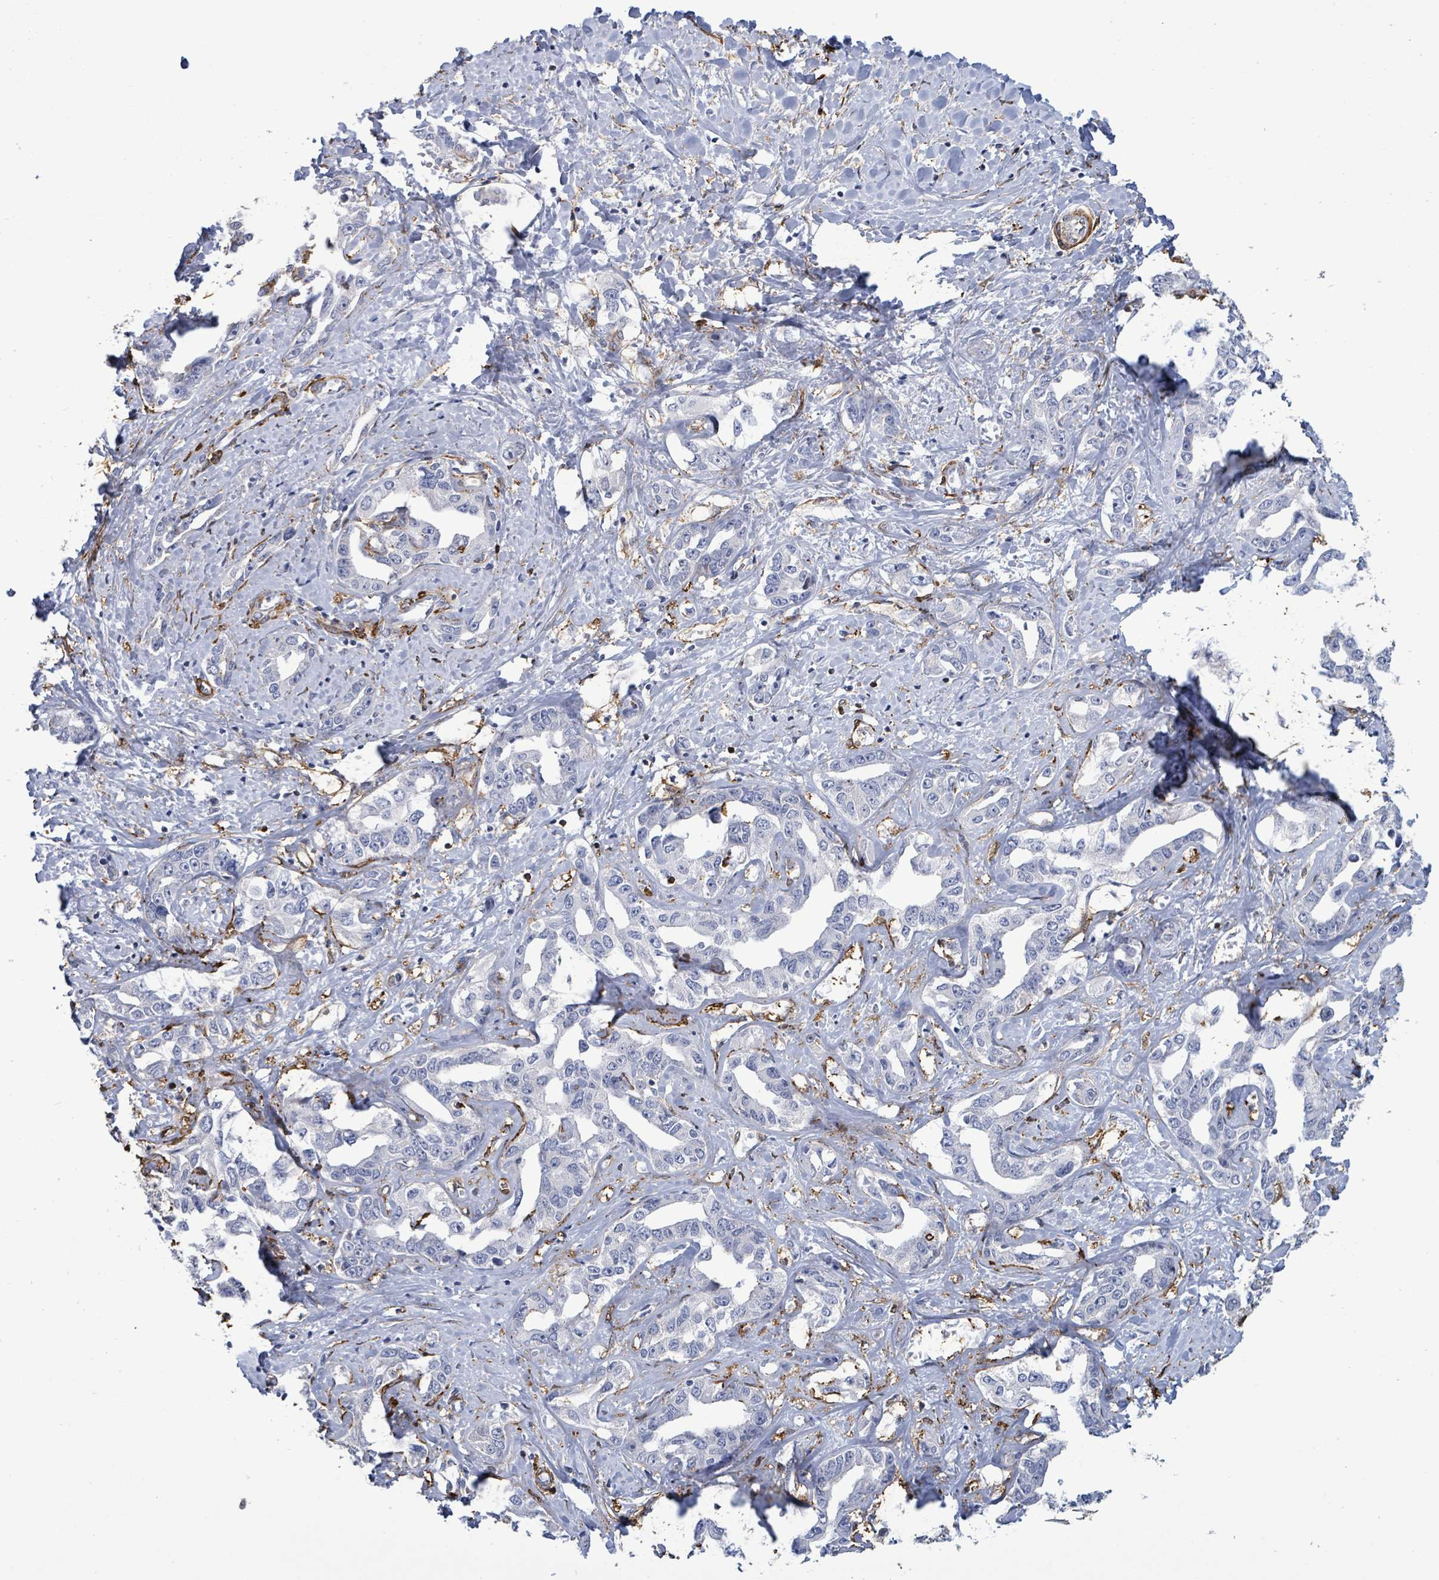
{"staining": {"intensity": "negative", "quantity": "none", "location": "none"}, "tissue": "liver cancer", "cell_type": "Tumor cells", "image_type": "cancer", "snomed": [{"axis": "morphology", "description": "Cholangiocarcinoma"}, {"axis": "topography", "description": "Liver"}], "caption": "The IHC image has no significant expression in tumor cells of cholangiocarcinoma (liver) tissue.", "gene": "PRKRIP1", "patient": {"sex": "male", "age": 59}}